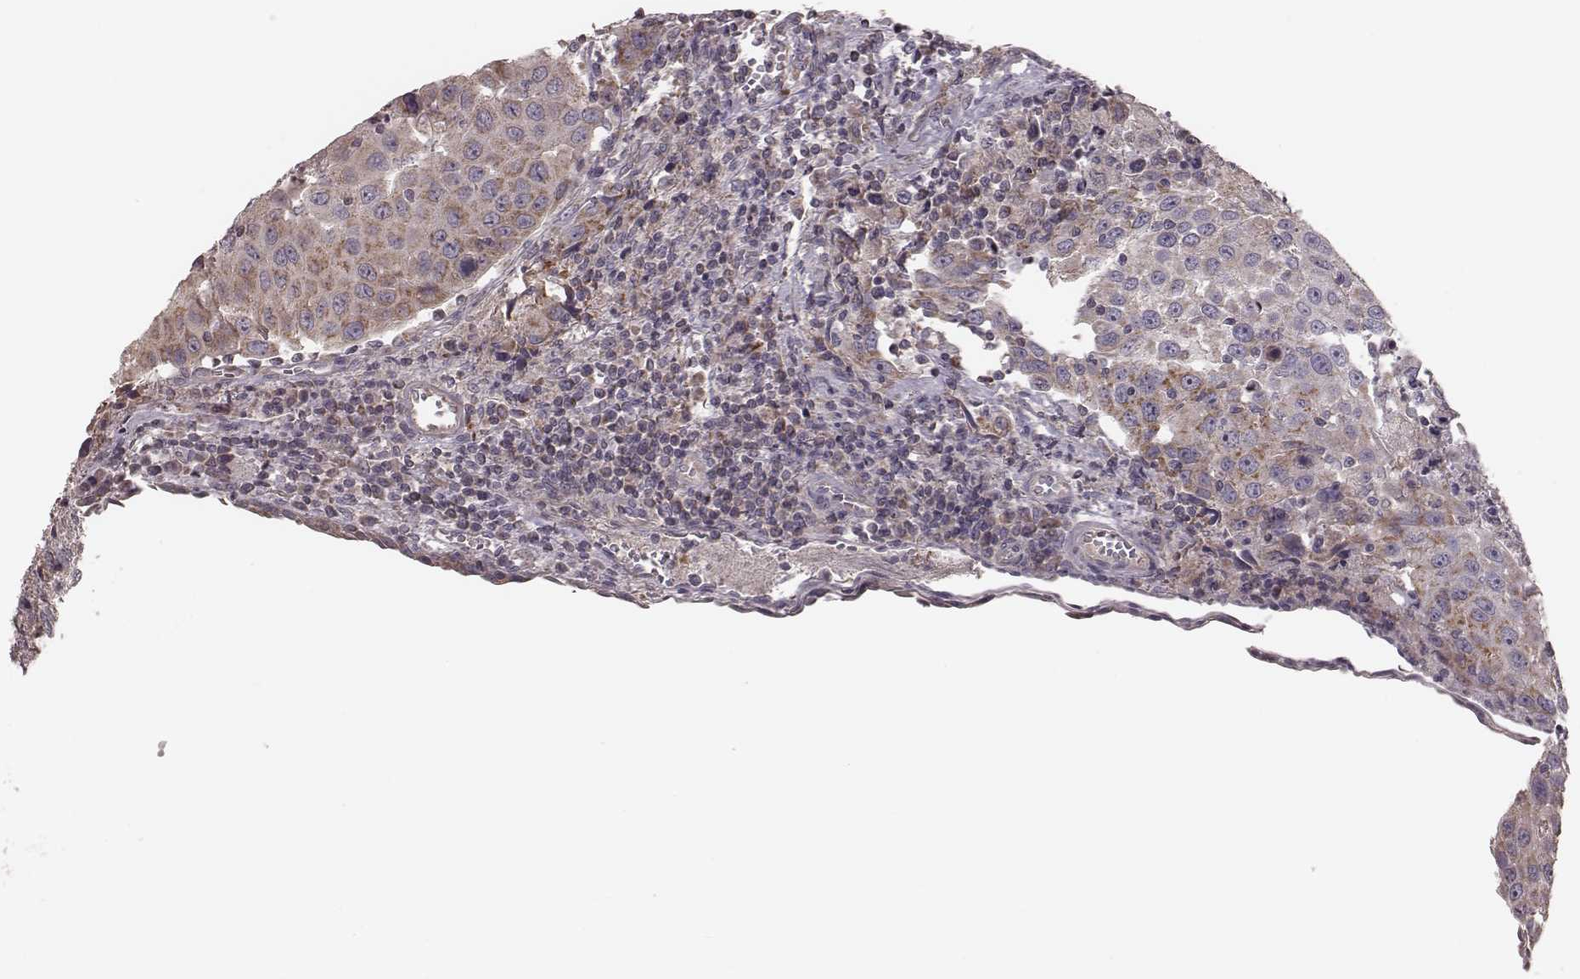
{"staining": {"intensity": "moderate", "quantity": "25%-75%", "location": "cytoplasmic/membranous"}, "tissue": "urothelial cancer", "cell_type": "Tumor cells", "image_type": "cancer", "snomed": [{"axis": "morphology", "description": "Urothelial carcinoma, High grade"}, {"axis": "topography", "description": "Urinary bladder"}], "caption": "An image of human urothelial cancer stained for a protein exhibits moderate cytoplasmic/membranous brown staining in tumor cells. (DAB = brown stain, brightfield microscopy at high magnification).", "gene": "MRPS27", "patient": {"sex": "female", "age": 85}}